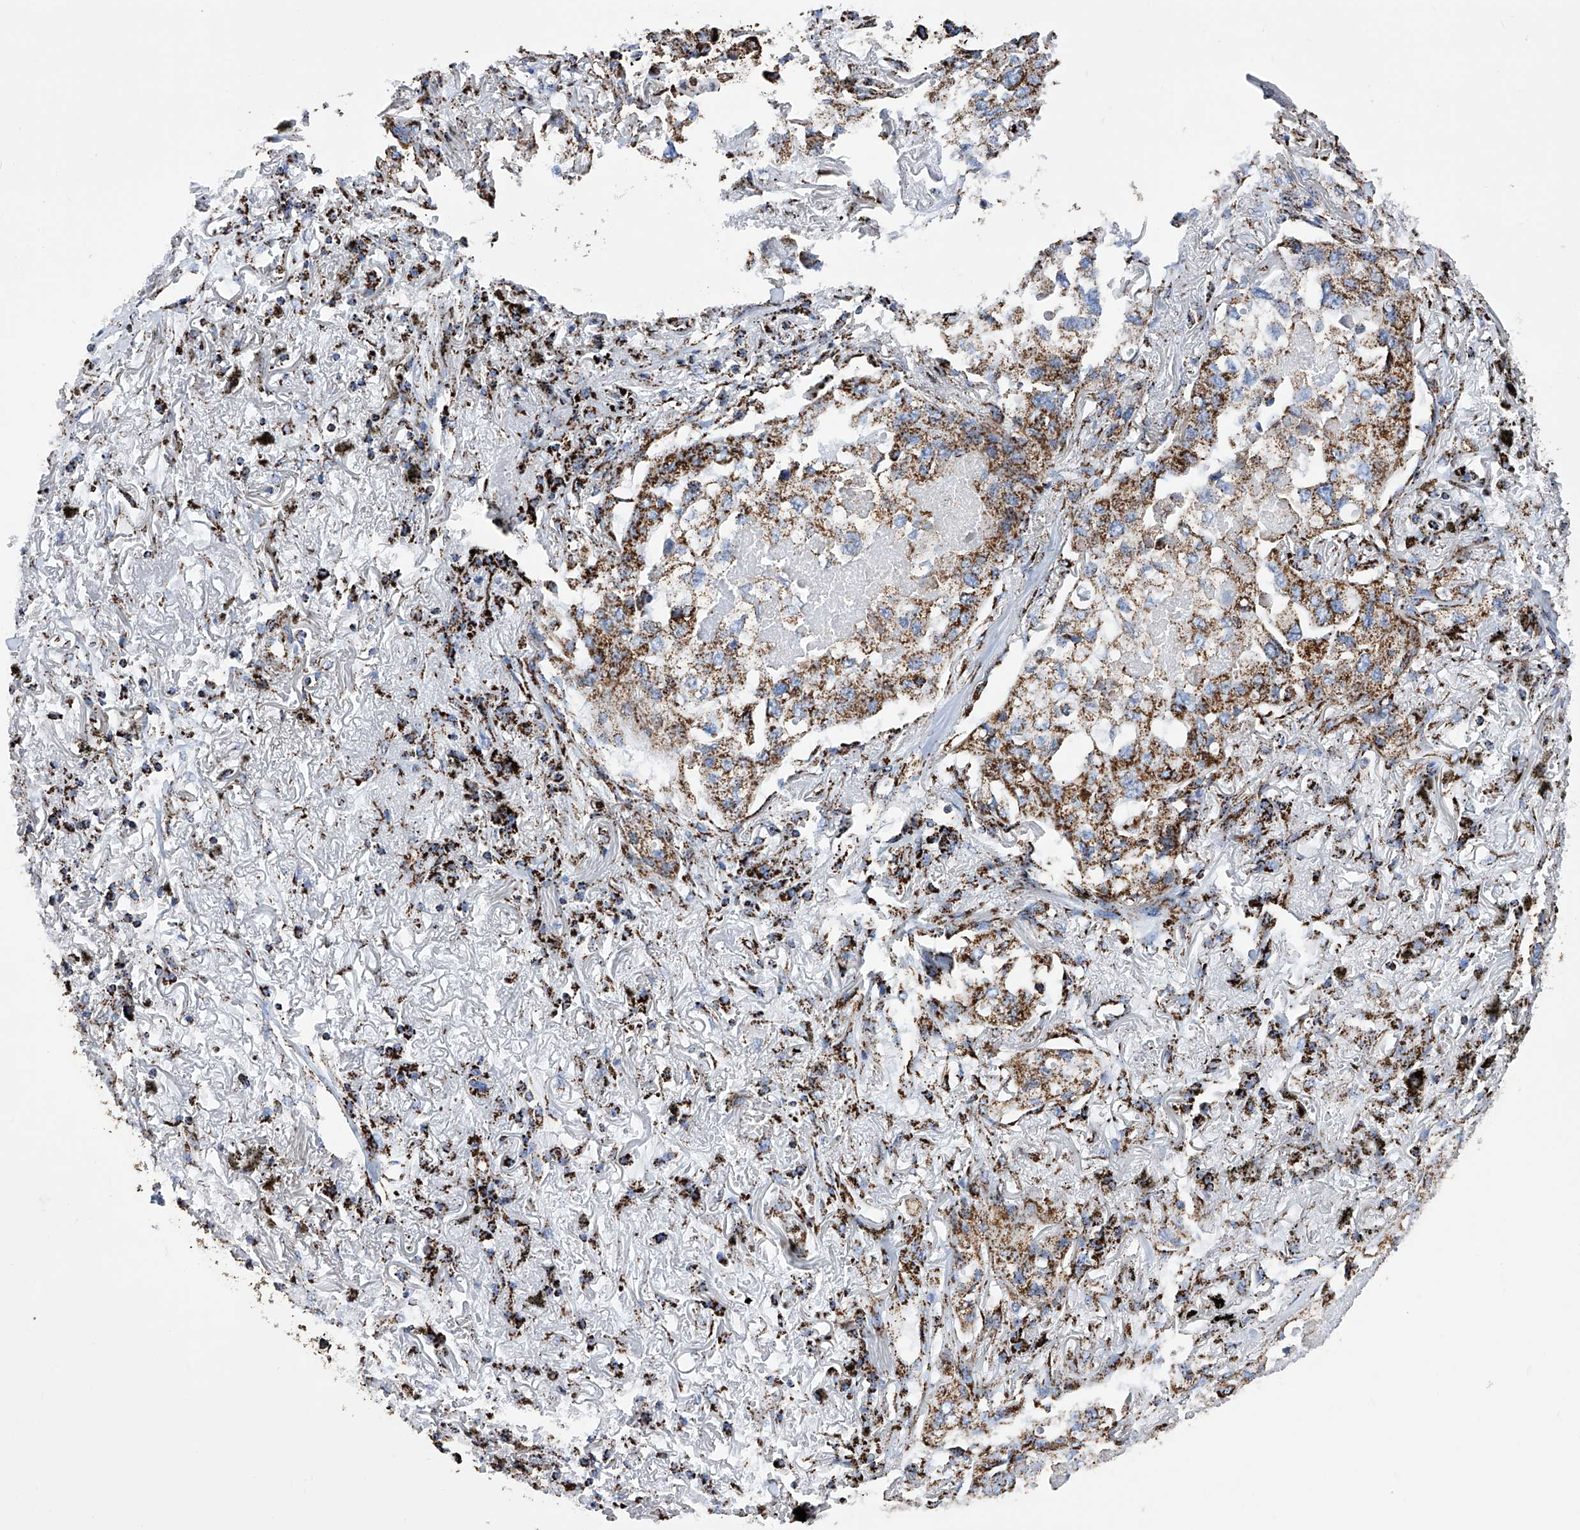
{"staining": {"intensity": "moderate", "quantity": ">75%", "location": "cytoplasmic/membranous"}, "tissue": "lung cancer", "cell_type": "Tumor cells", "image_type": "cancer", "snomed": [{"axis": "morphology", "description": "Adenocarcinoma, NOS"}, {"axis": "topography", "description": "Lung"}], "caption": "Human lung cancer (adenocarcinoma) stained with a brown dye reveals moderate cytoplasmic/membranous positive expression in approximately >75% of tumor cells.", "gene": "ATP5PF", "patient": {"sex": "male", "age": 65}}